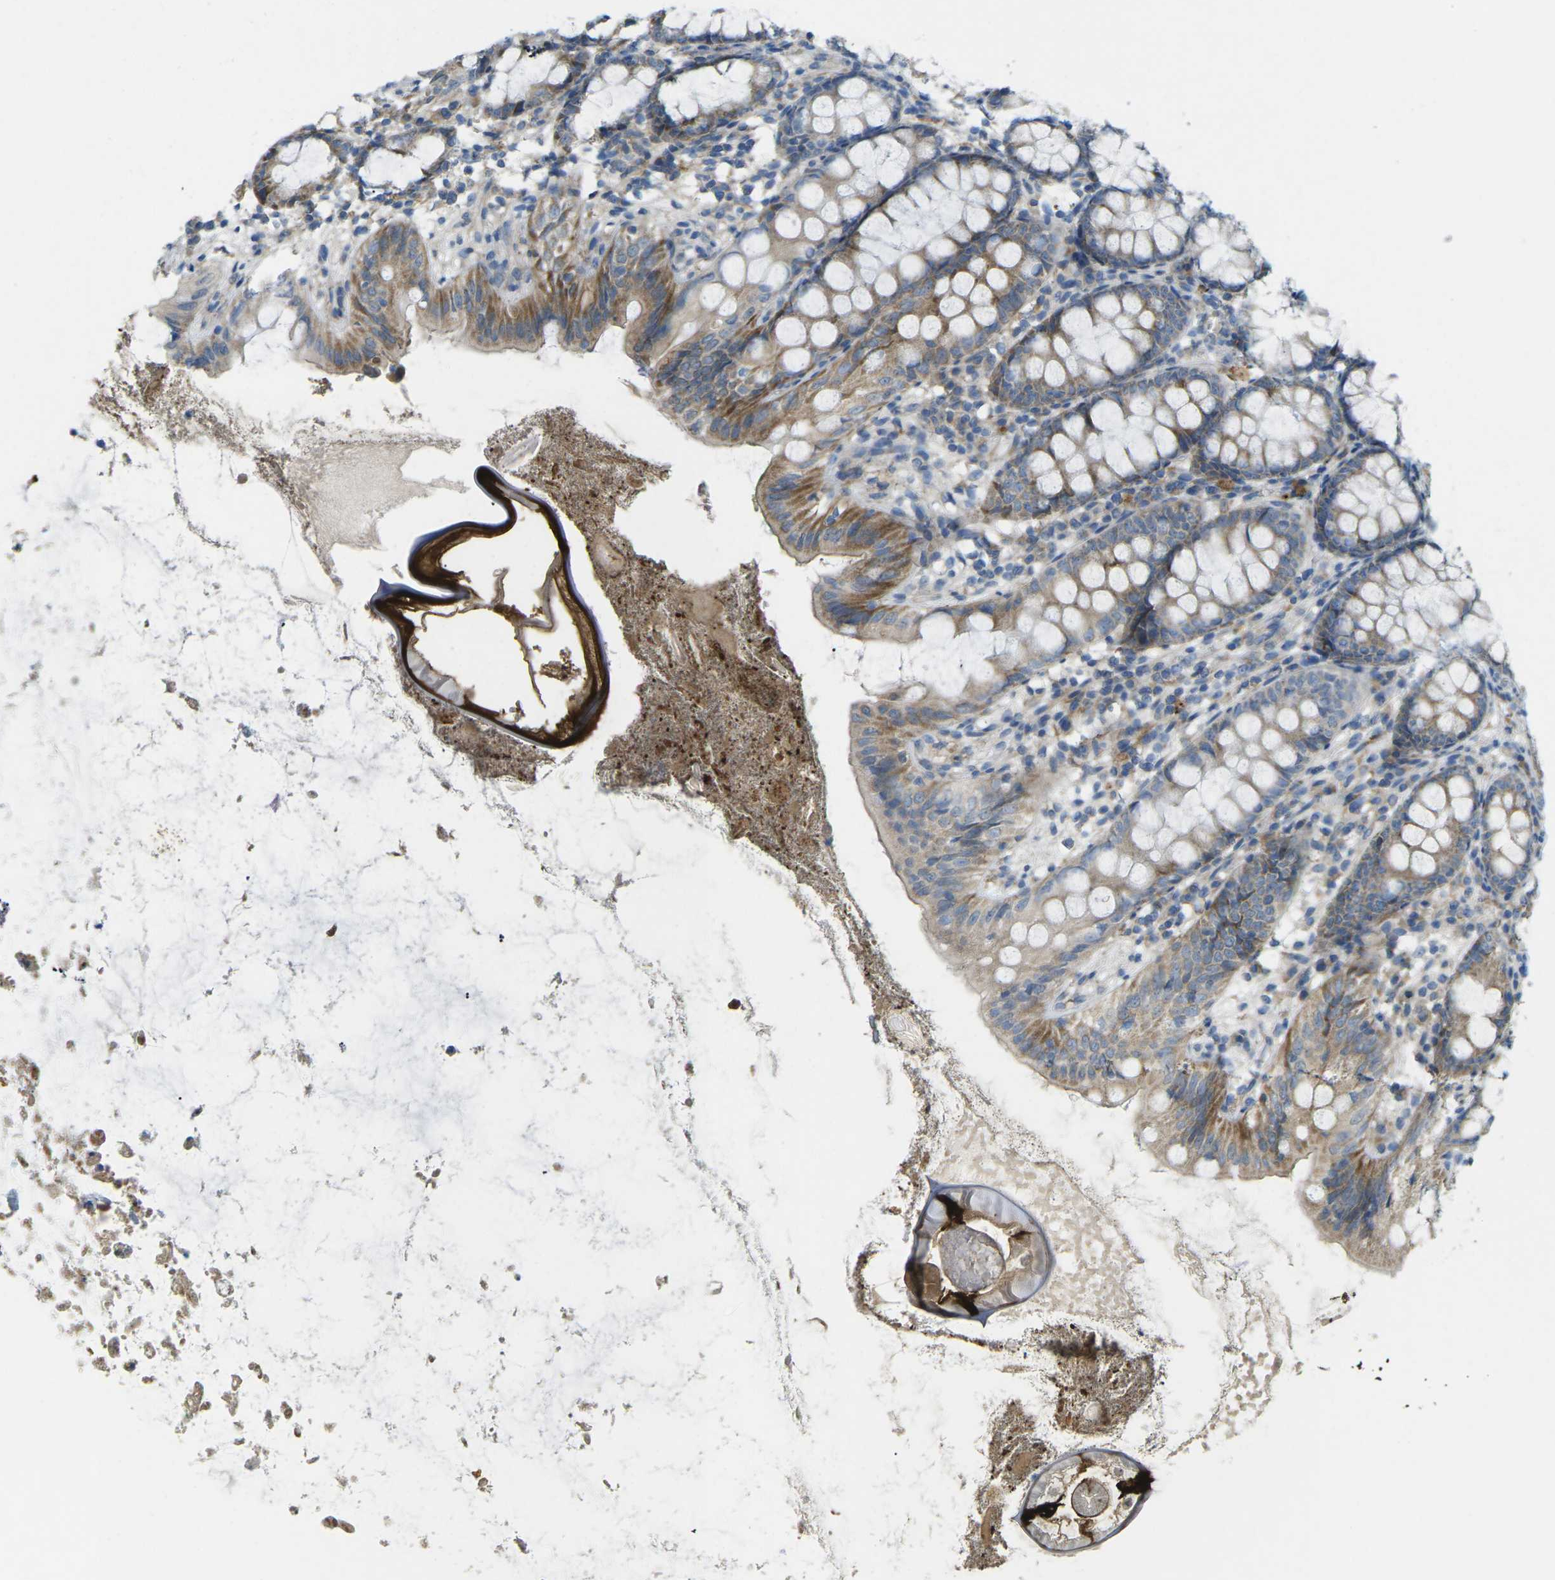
{"staining": {"intensity": "moderate", "quantity": ">75%", "location": "cytoplasmic/membranous"}, "tissue": "appendix", "cell_type": "Glandular cells", "image_type": "normal", "snomed": [{"axis": "morphology", "description": "Normal tissue, NOS"}, {"axis": "topography", "description": "Appendix"}], "caption": "A brown stain labels moderate cytoplasmic/membranous staining of a protein in glandular cells of unremarkable human appendix.", "gene": "MYLK4", "patient": {"sex": "female", "age": 77}}